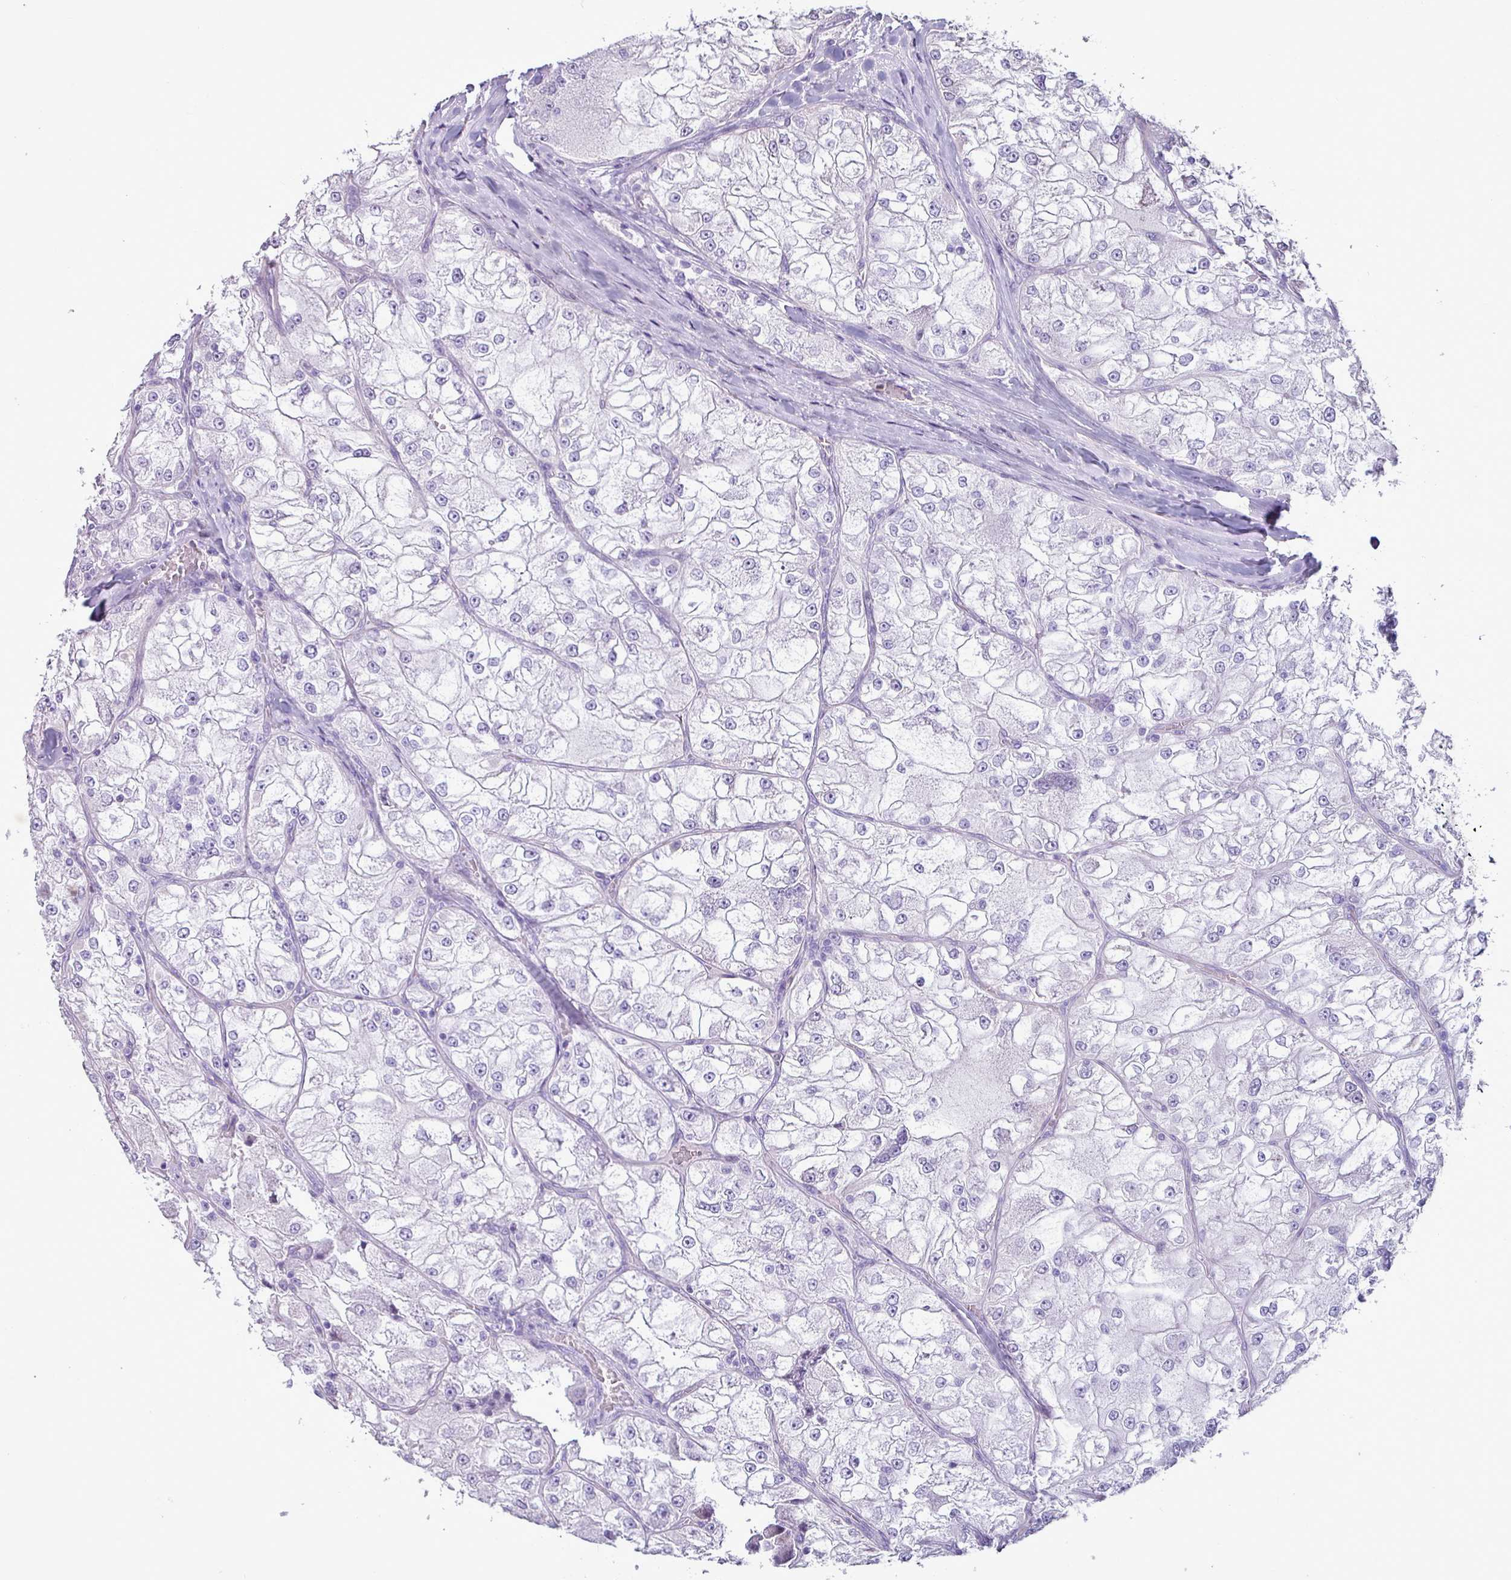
{"staining": {"intensity": "negative", "quantity": "none", "location": "none"}, "tissue": "renal cancer", "cell_type": "Tumor cells", "image_type": "cancer", "snomed": [{"axis": "morphology", "description": "Adenocarcinoma, NOS"}, {"axis": "topography", "description": "Kidney"}], "caption": "Immunohistochemical staining of human renal cancer shows no significant staining in tumor cells. The staining was performed using DAB to visualize the protein expression in brown, while the nuclei were stained in blue with hematoxylin (Magnification: 20x).", "gene": "PPP1R35", "patient": {"sex": "female", "age": 72}}